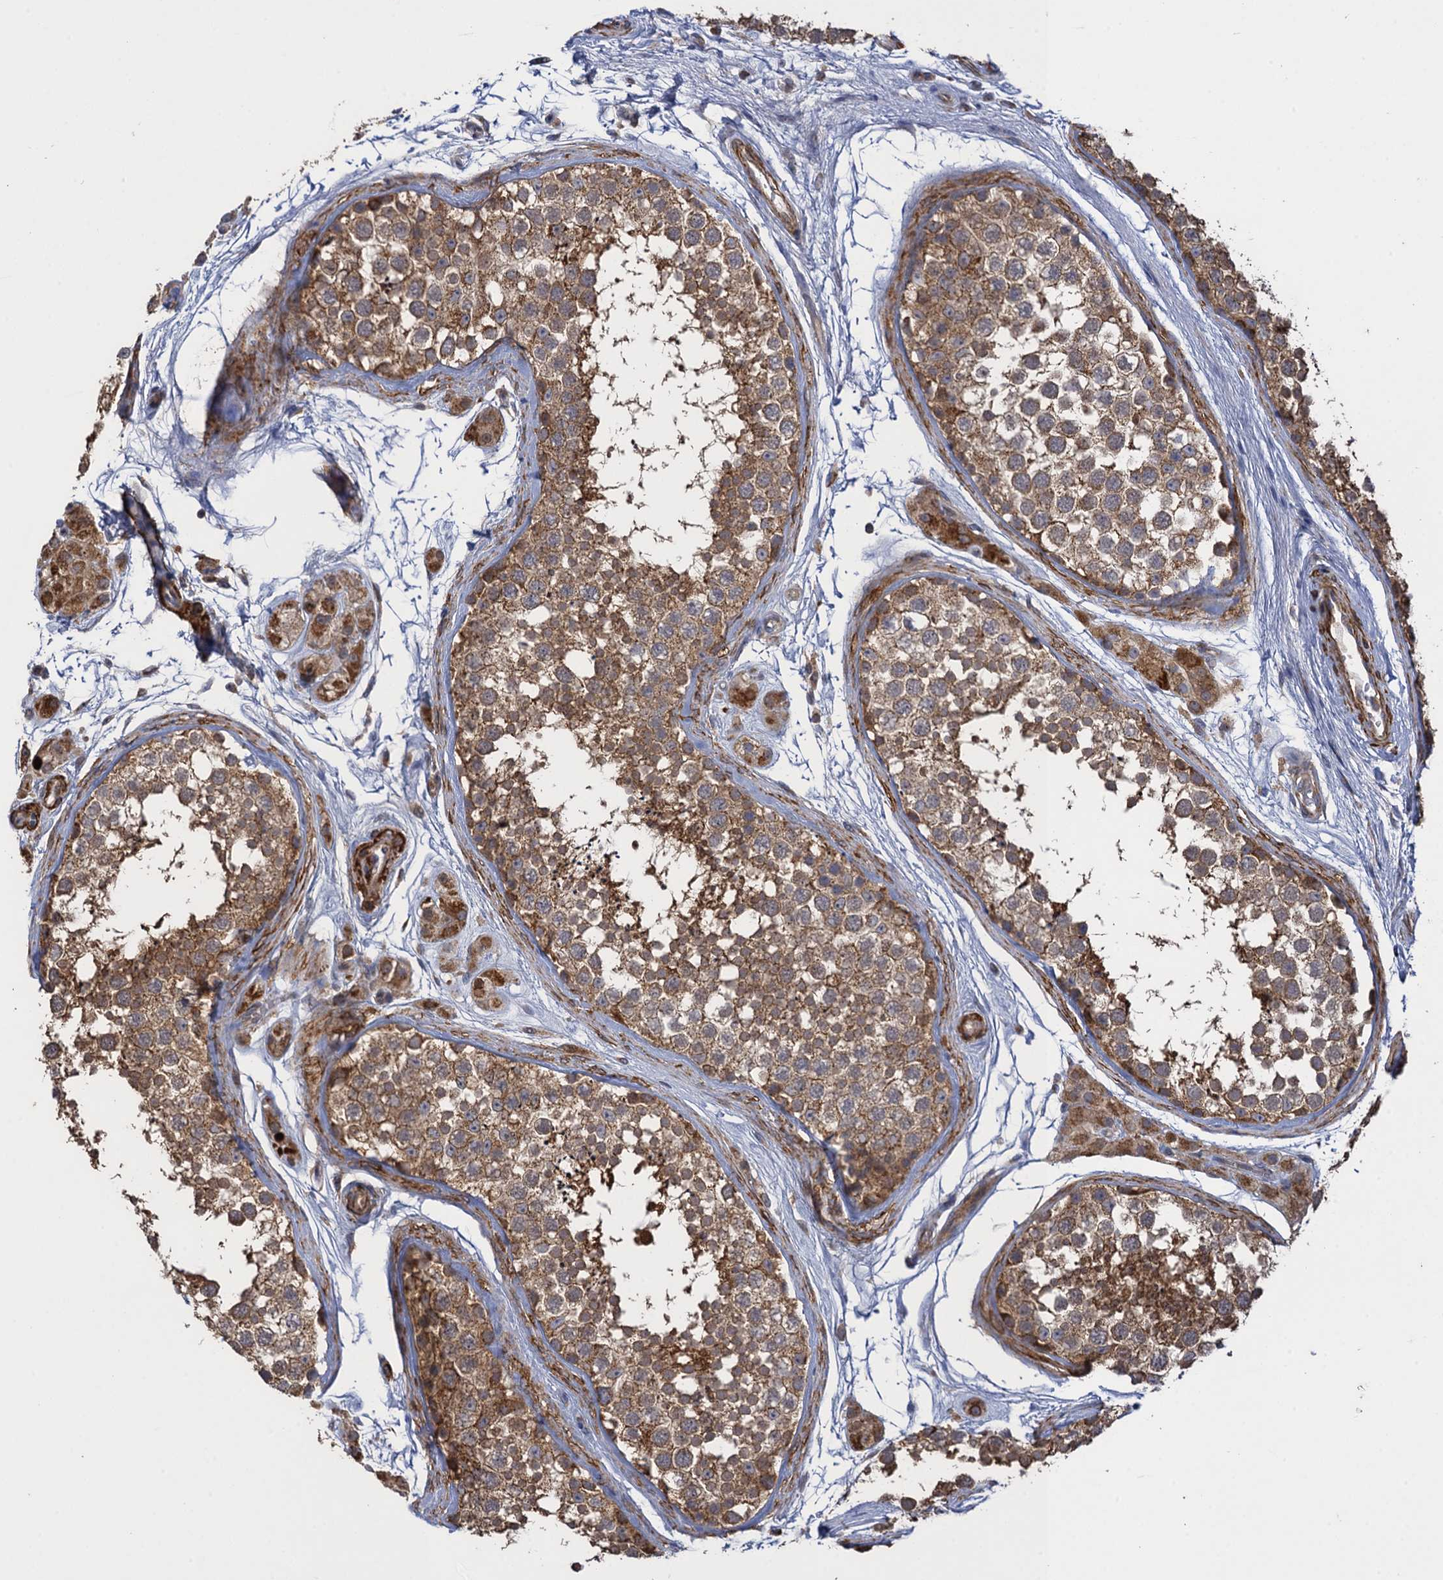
{"staining": {"intensity": "moderate", "quantity": ">75%", "location": "cytoplasmic/membranous"}, "tissue": "testis", "cell_type": "Cells in seminiferous ducts", "image_type": "normal", "snomed": [{"axis": "morphology", "description": "Normal tissue, NOS"}, {"axis": "topography", "description": "Testis"}], "caption": "The photomicrograph displays a brown stain indicating the presence of a protein in the cytoplasmic/membranous of cells in seminiferous ducts in testis.", "gene": "WDR88", "patient": {"sex": "male", "age": 56}}